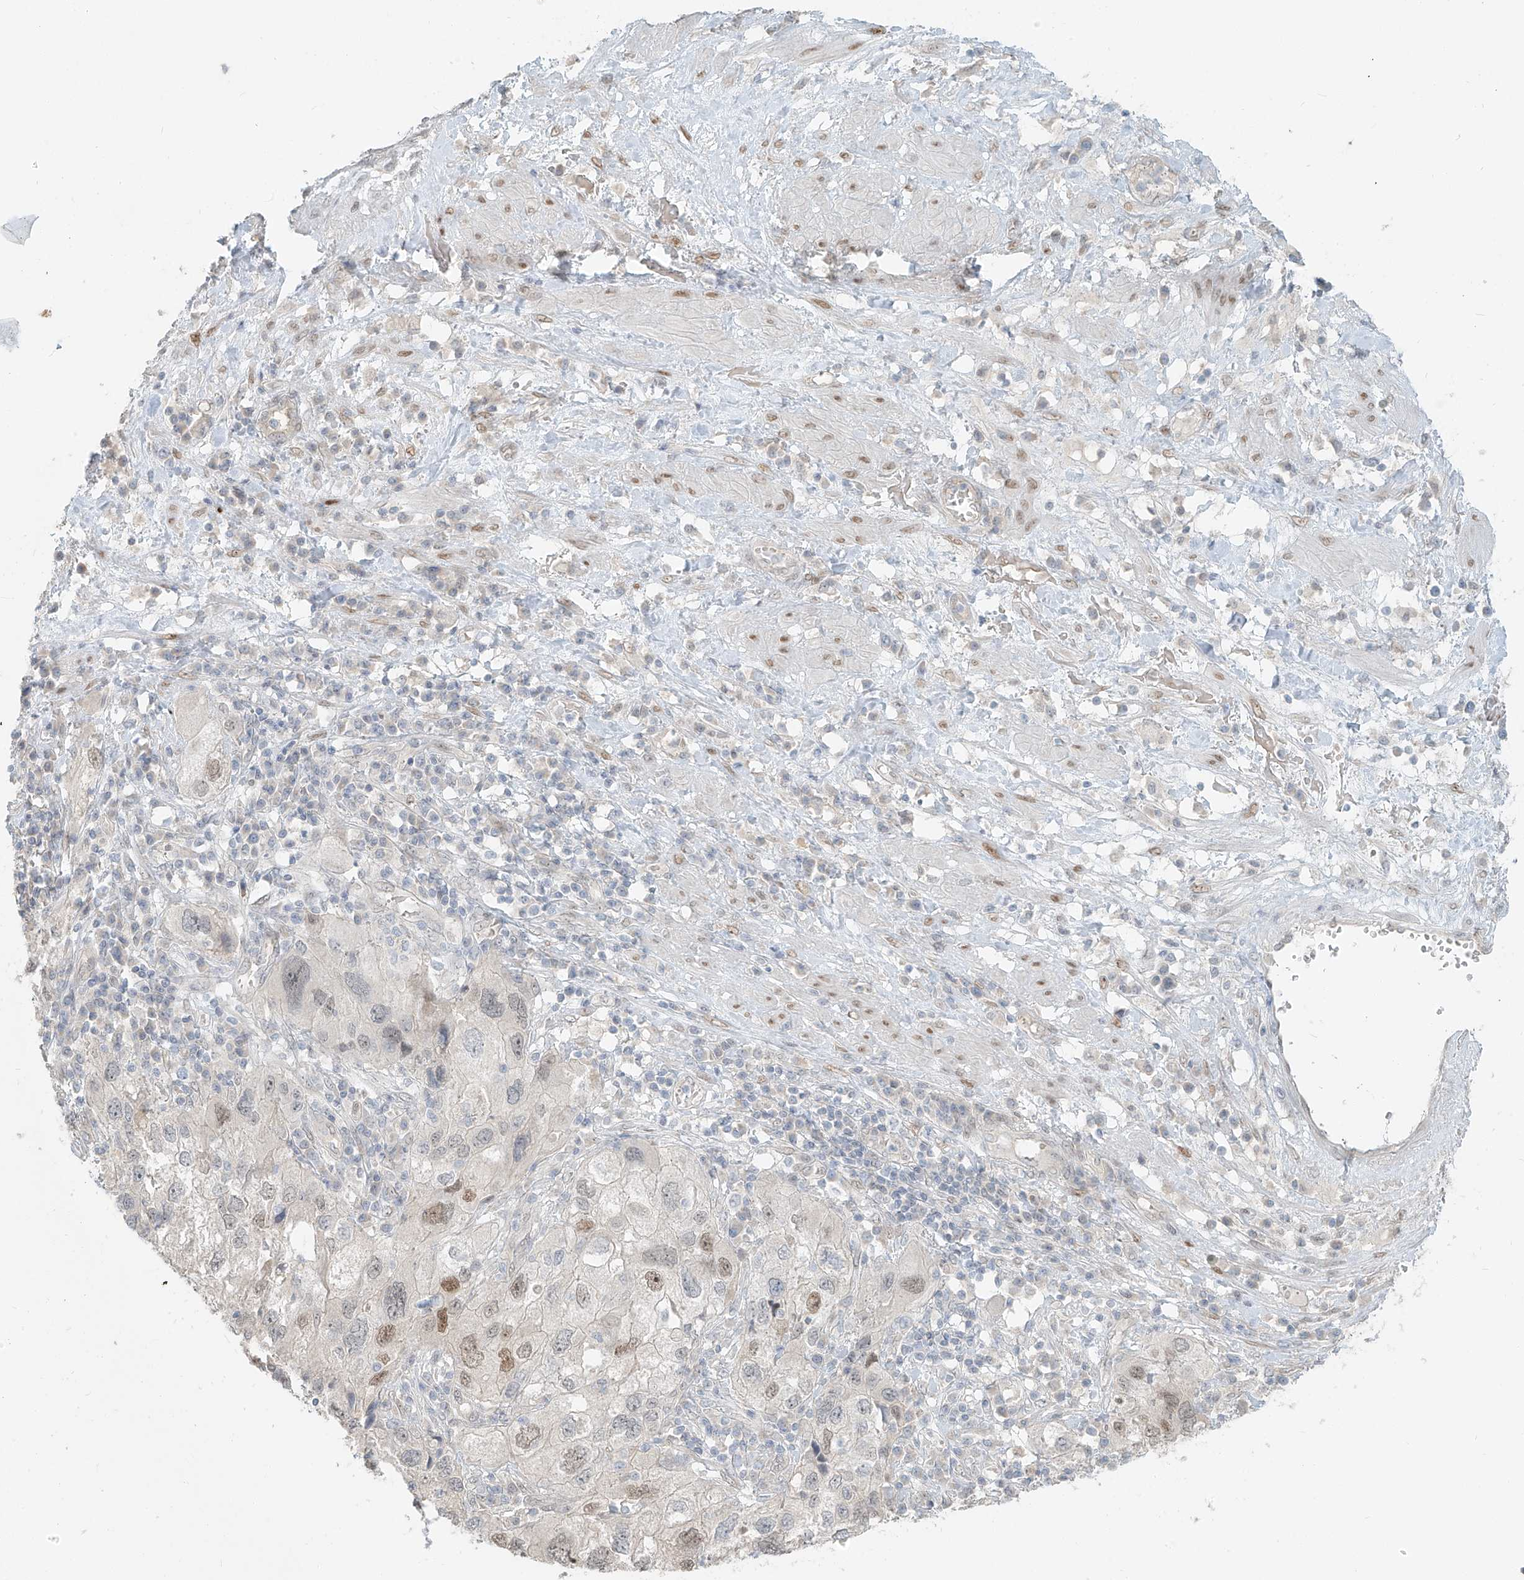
{"staining": {"intensity": "moderate", "quantity": "<25%", "location": "nuclear"}, "tissue": "endometrial cancer", "cell_type": "Tumor cells", "image_type": "cancer", "snomed": [{"axis": "morphology", "description": "Adenocarcinoma, NOS"}, {"axis": "topography", "description": "Endometrium"}], "caption": "Tumor cells demonstrate low levels of moderate nuclear staining in approximately <25% of cells in endometrial cancer.", "gene": "ZNF774", "patient": {"sex": "female", "age": 49}}